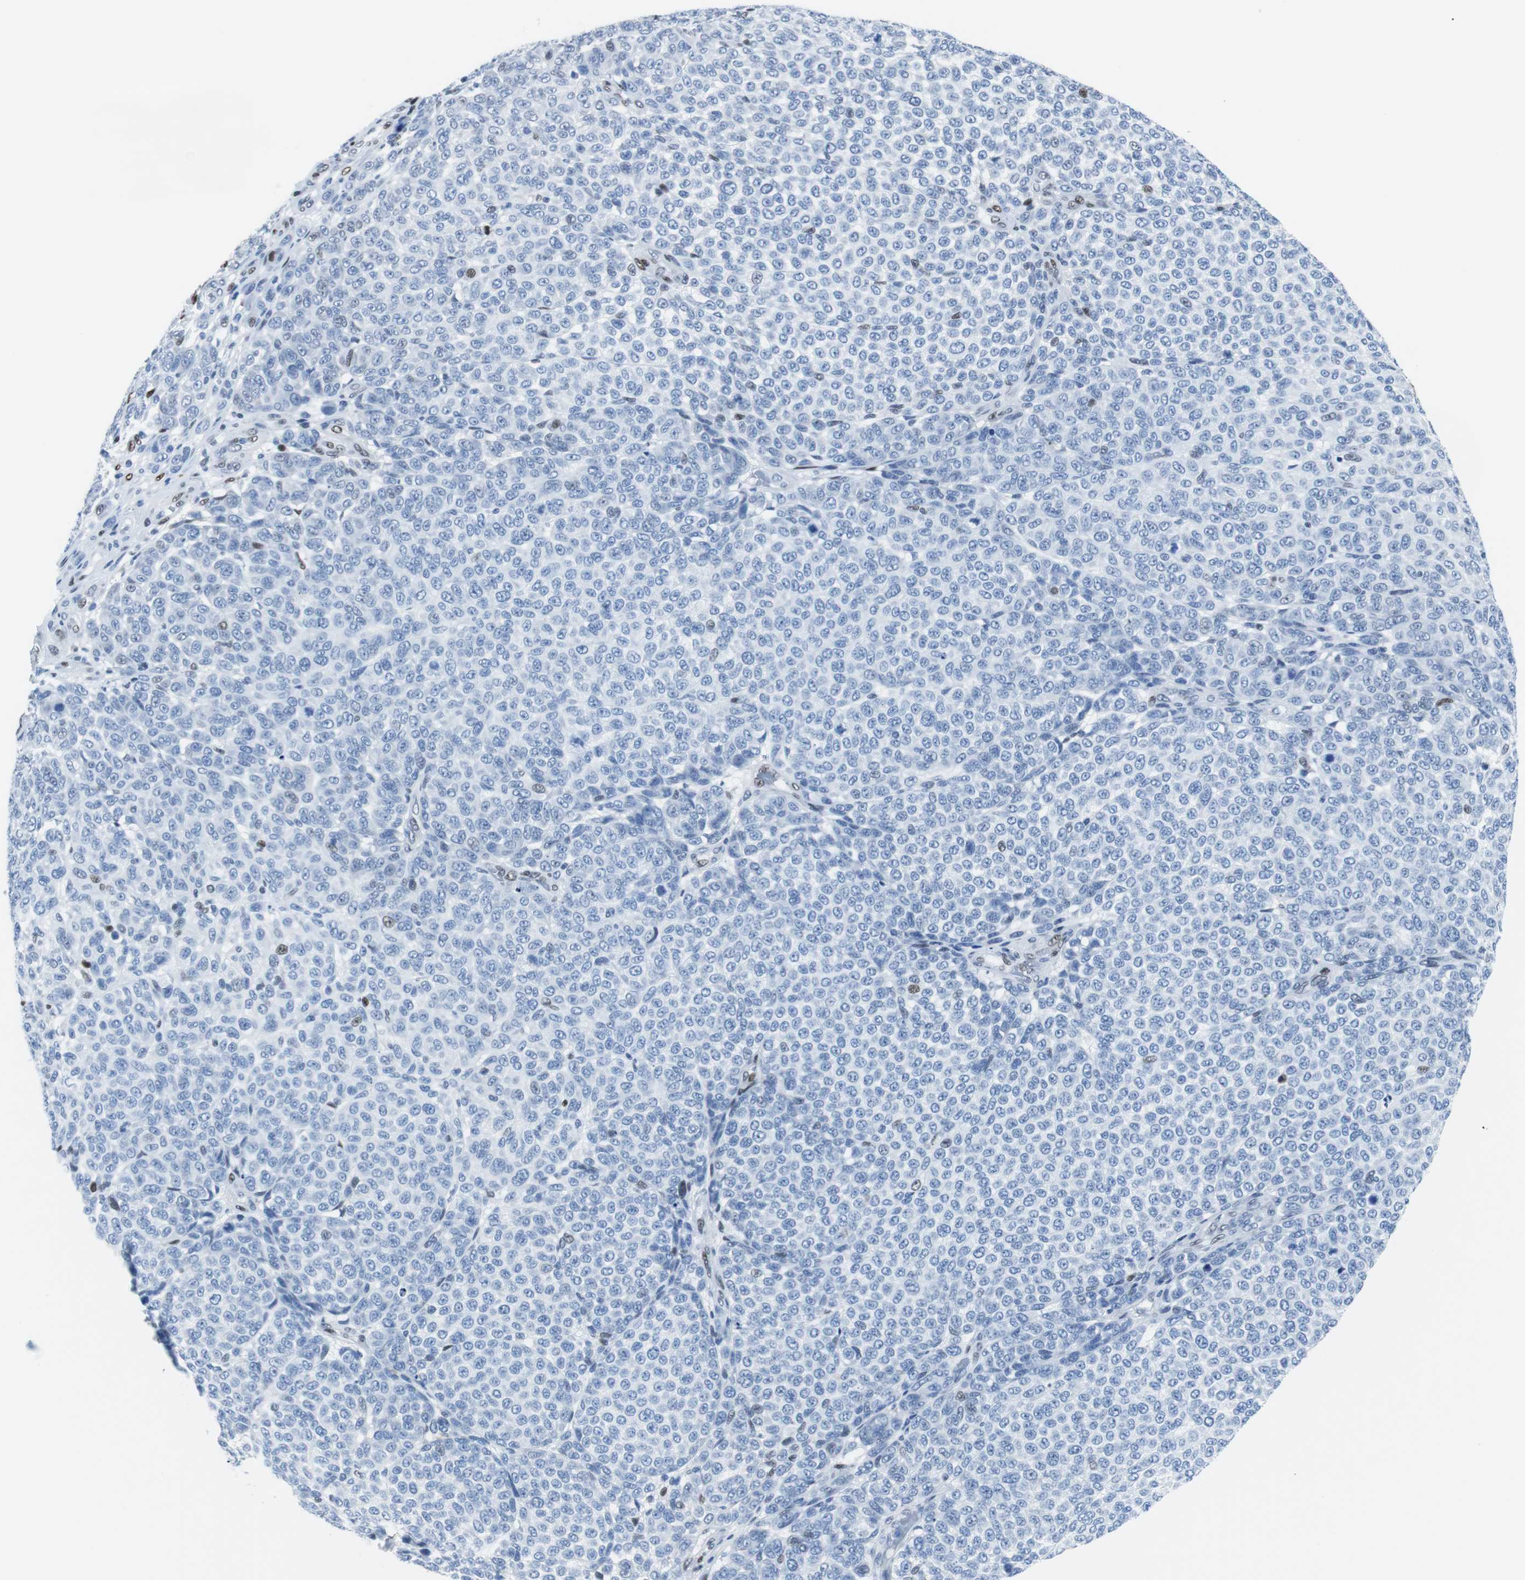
{"staining": {"intensity": "negative", "quantity": "none", "location": "none"}, "tissue": "melanoma", "cell_type": "Tumor cells", "image_type": "cancer", "snomed": [{"axis": "morphology", "description": "Malignant melanoma, NOS"}, {"axis": "topography", "description": "Skin"}], "caption": "Immunohistochemistry photomicrograph of malignant melanoma stained for a protein (brown), which displays no expression in tumor cells. (DAB (3,3'-diaminobenzidine) IHC visualized using brightfield microscopy, high magnification).", "gene": "JUN", "patient": {"sex": "male", "age": 59}}